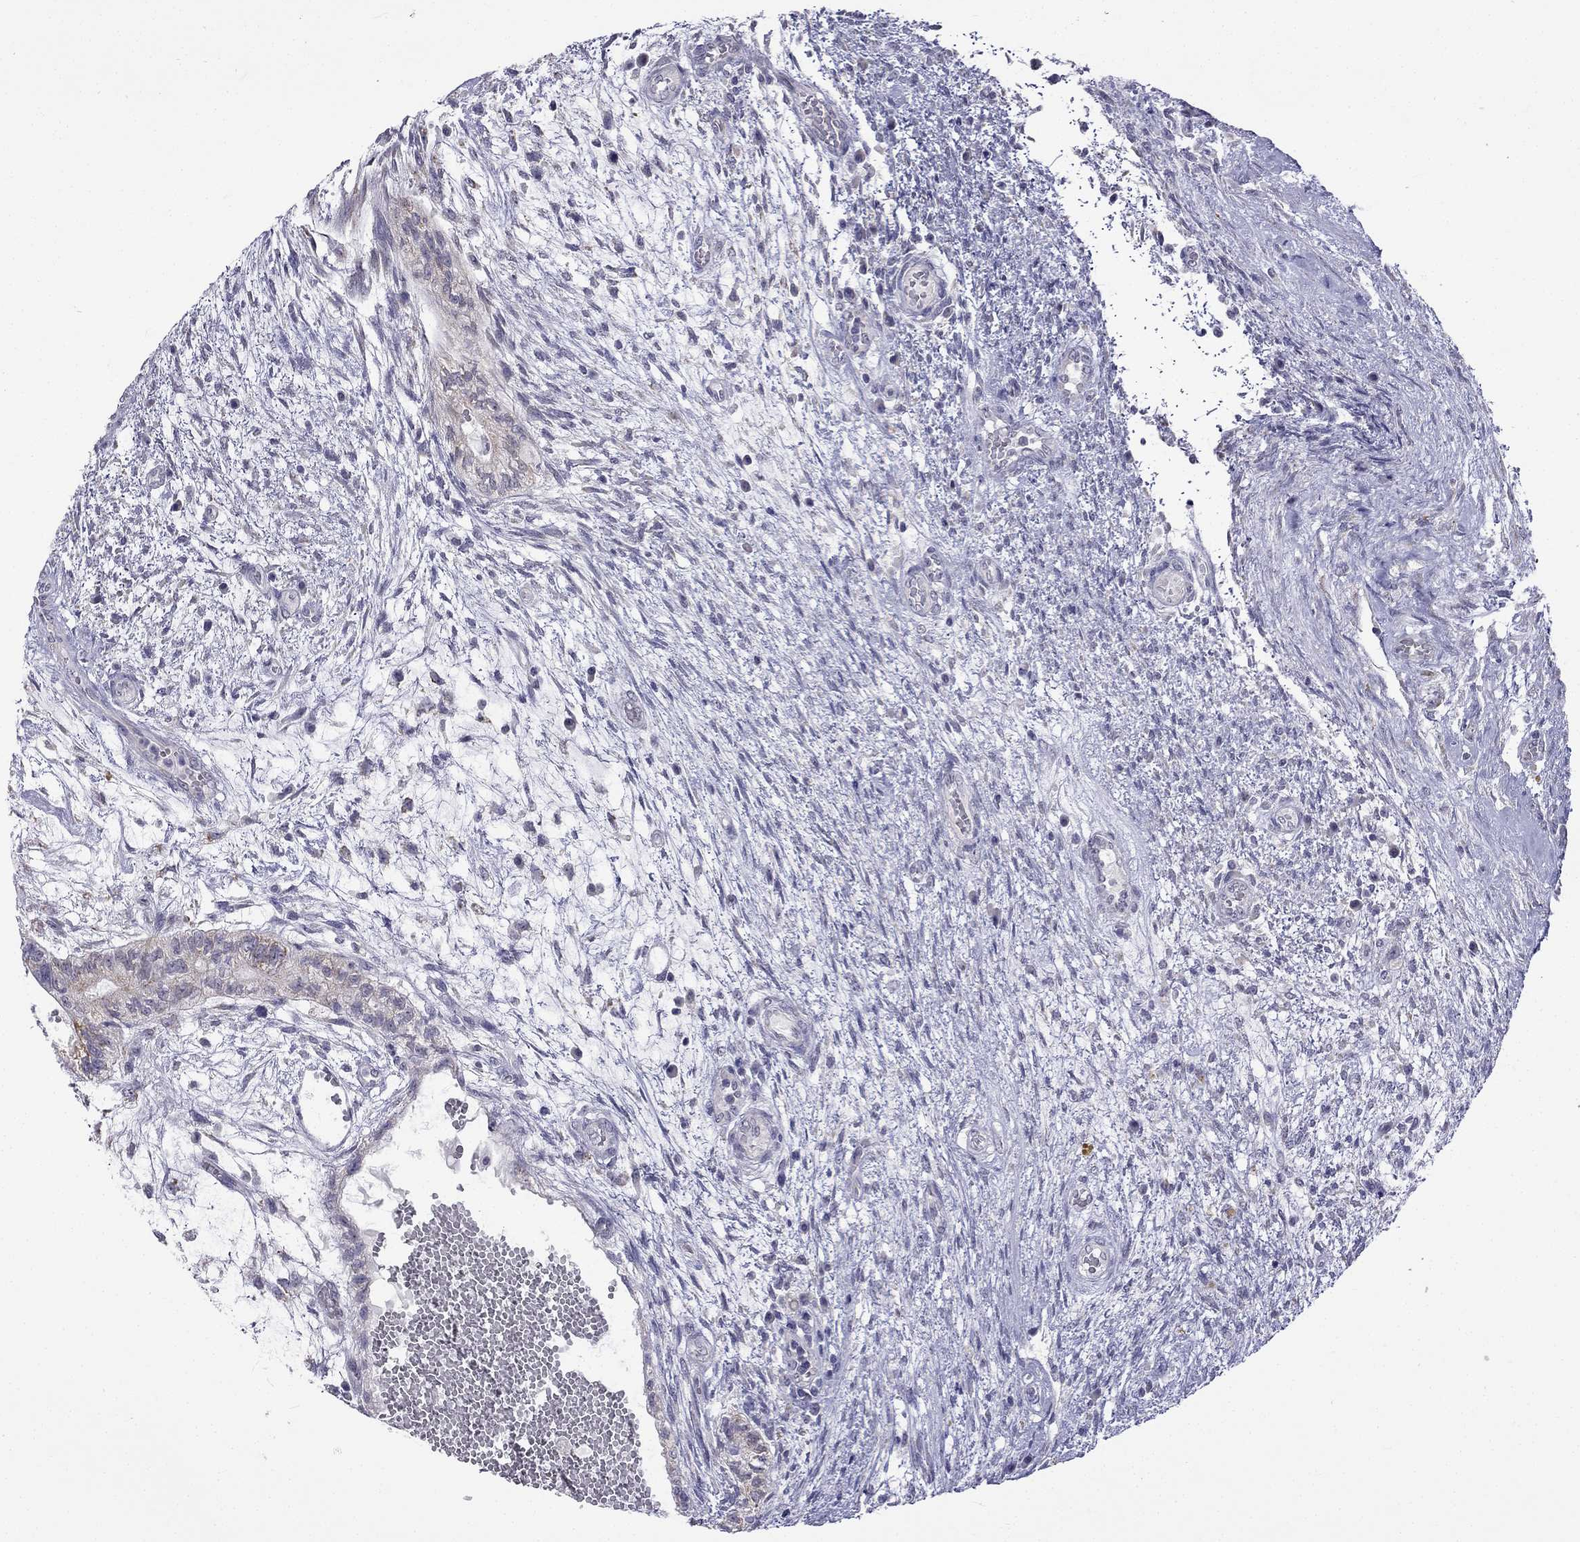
{"staining": {"intensity": "negative", "quantity": "none", "location": "none"}, "tissue": "testis cancer", "cell_type": "Tumor cells", "image_type": "cancer", "snomed": [{"axis": "morphology", "description": "Normal tissue, NOS"}, {"axis": "morphology", "description": "Carcinoma, Embryonal, NOS"}, {"axis": "topography", "description": "Testis"}, {"axis": "topography", "description": "Epididymis"}], "caption": "Embryonal carcinoma (testis) stained for a protein using immunohistochemistry shows no staining tumor cells.", "gene": "C5orf49", "patient": {"sex": "male", "age": 32}}